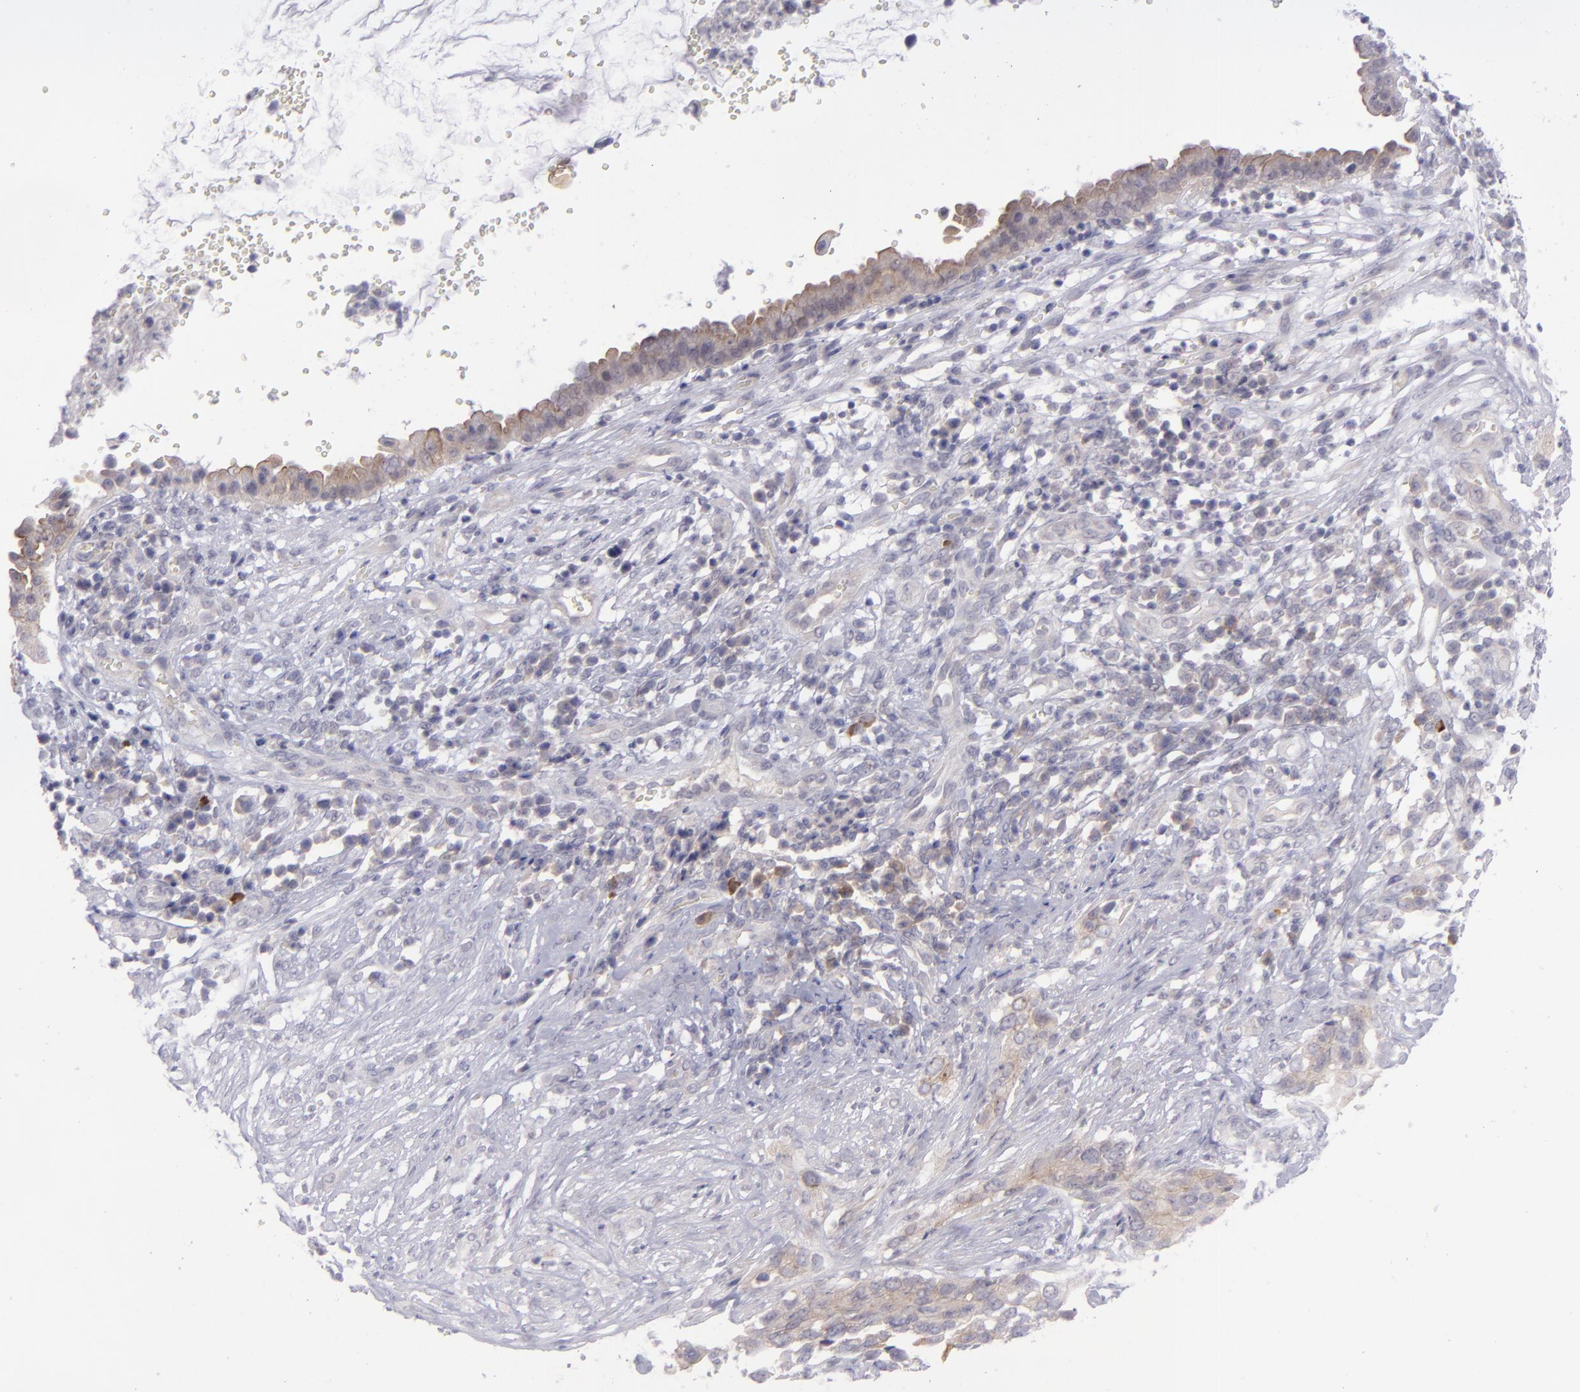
{"staining": {"intensity": "moderate", "quantity": "25%-75%", "location": "cytoplasmic/membranous"}, "tissue": "cervical cancer", "cell_type": "Tumor cells", "image_type": "cancer", "snomed": [{"axis": "morphology", "description": "Normal tissue, NOS"}, {"axis": "morphology", "description": "Squamous cell carcinoma, NOS"}, {"axis": "topography", "description": "Cervix"}], "caption": "High-magnification brightfield microscopy of cervical cancer (squamous cell carcinoma) stained with DAB (3,3'-diaminobenzidine) (brown) and counterstained with hematoxylin (blue). tumor cells exhibit moderate cytoplasmic/membranous staining is seen in about25%-75% of cells.", "gene": "EVPL", "patient": {"sex": "female", "age": 45}}